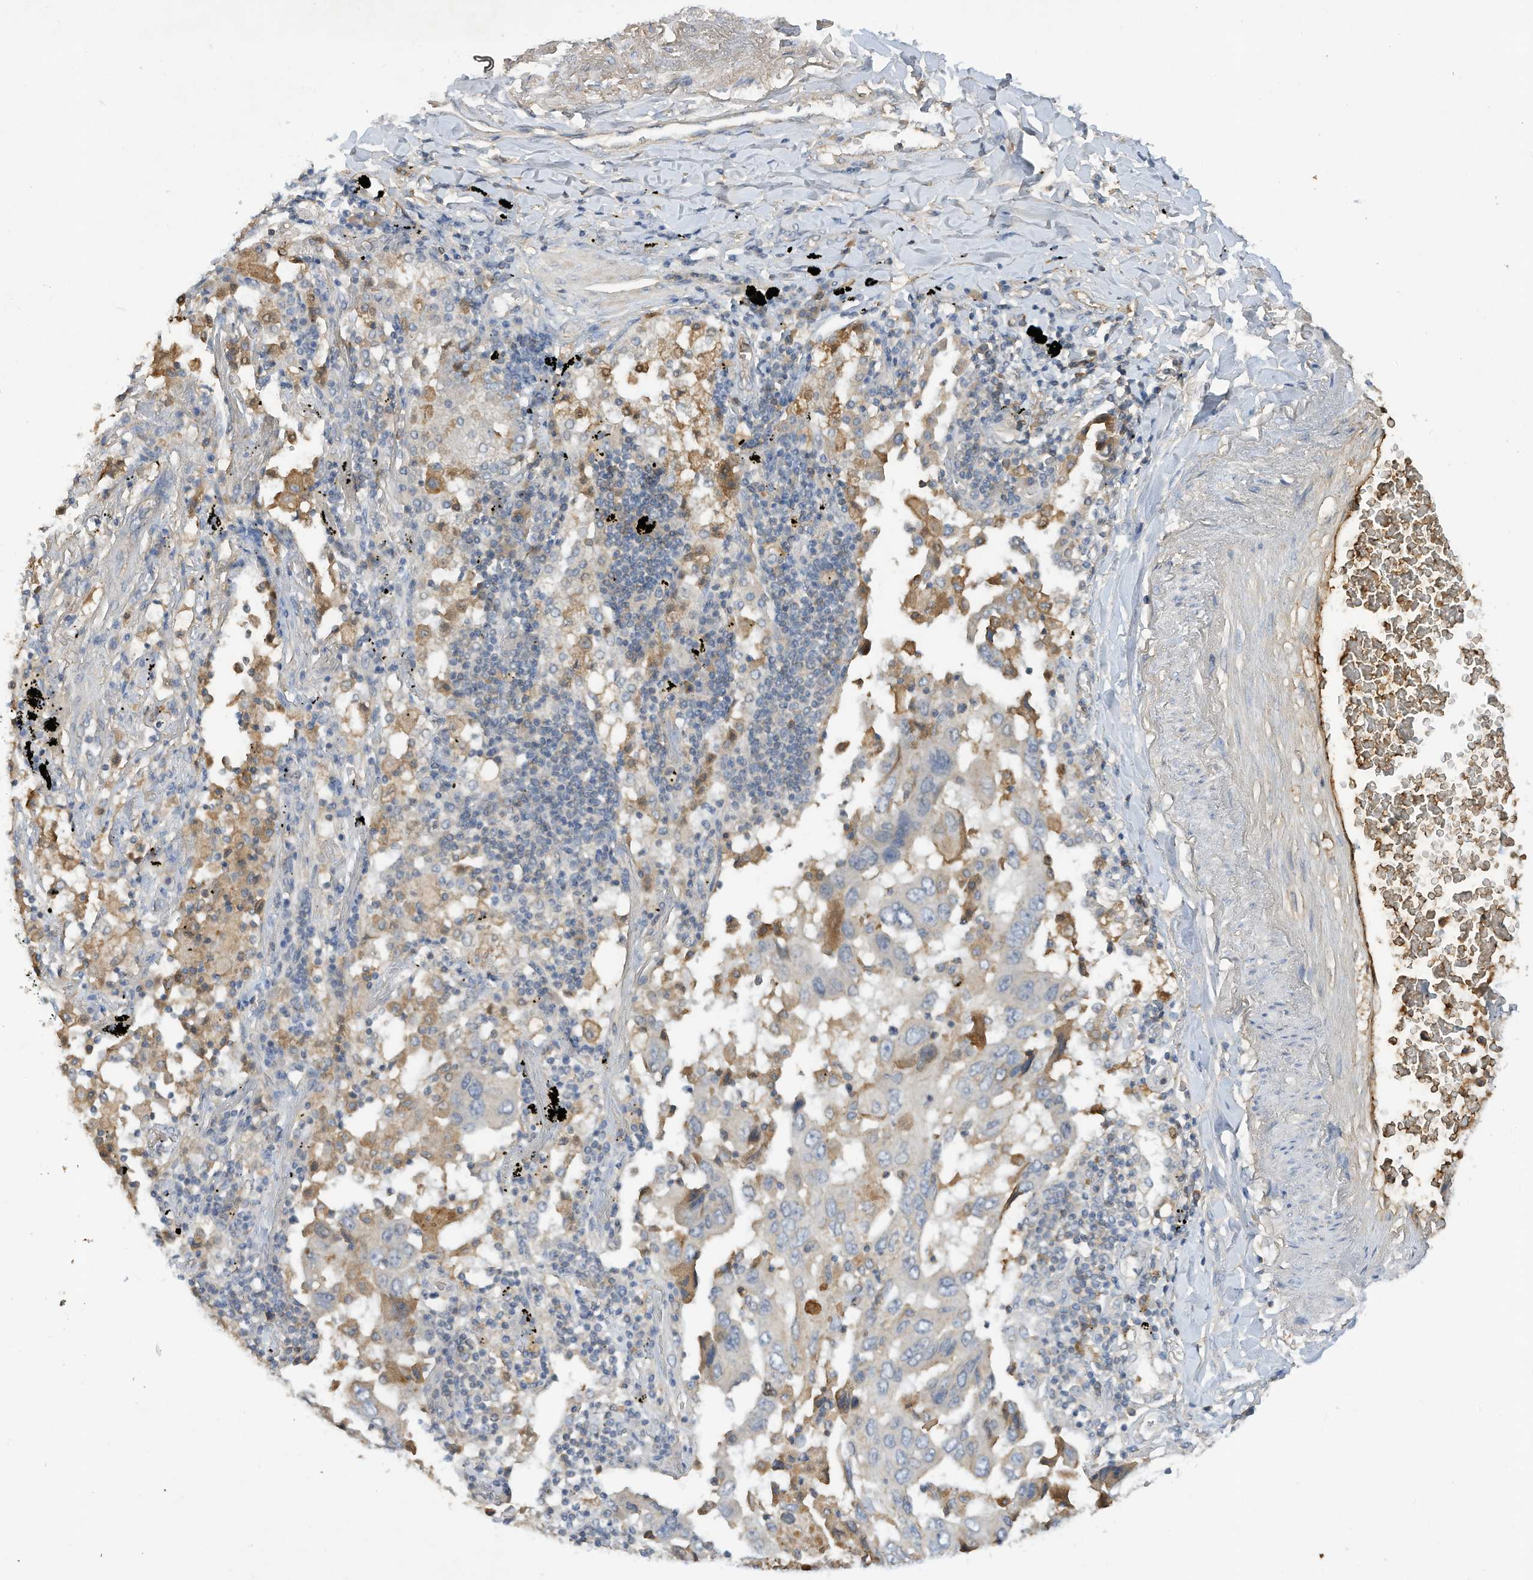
{"staining": {"intensity": "negative", "quantity": "none", "location": "none"}, "tissue": "lung cancer", "cell_type": "Tumor cells", "image_type": "cancer", "snomed": [{"axis": "morphology", "description": "Adenocarcinoma, NOS"}, {"axis": "topography", "description": "Lung"}], "caption": "Lung cancer (adenocarcinoma) was stained to show a protein in brown. There is no significant staining in tumor cells.", "gene": "HAS3", "patient": {"sex": "female", "age": 65}}